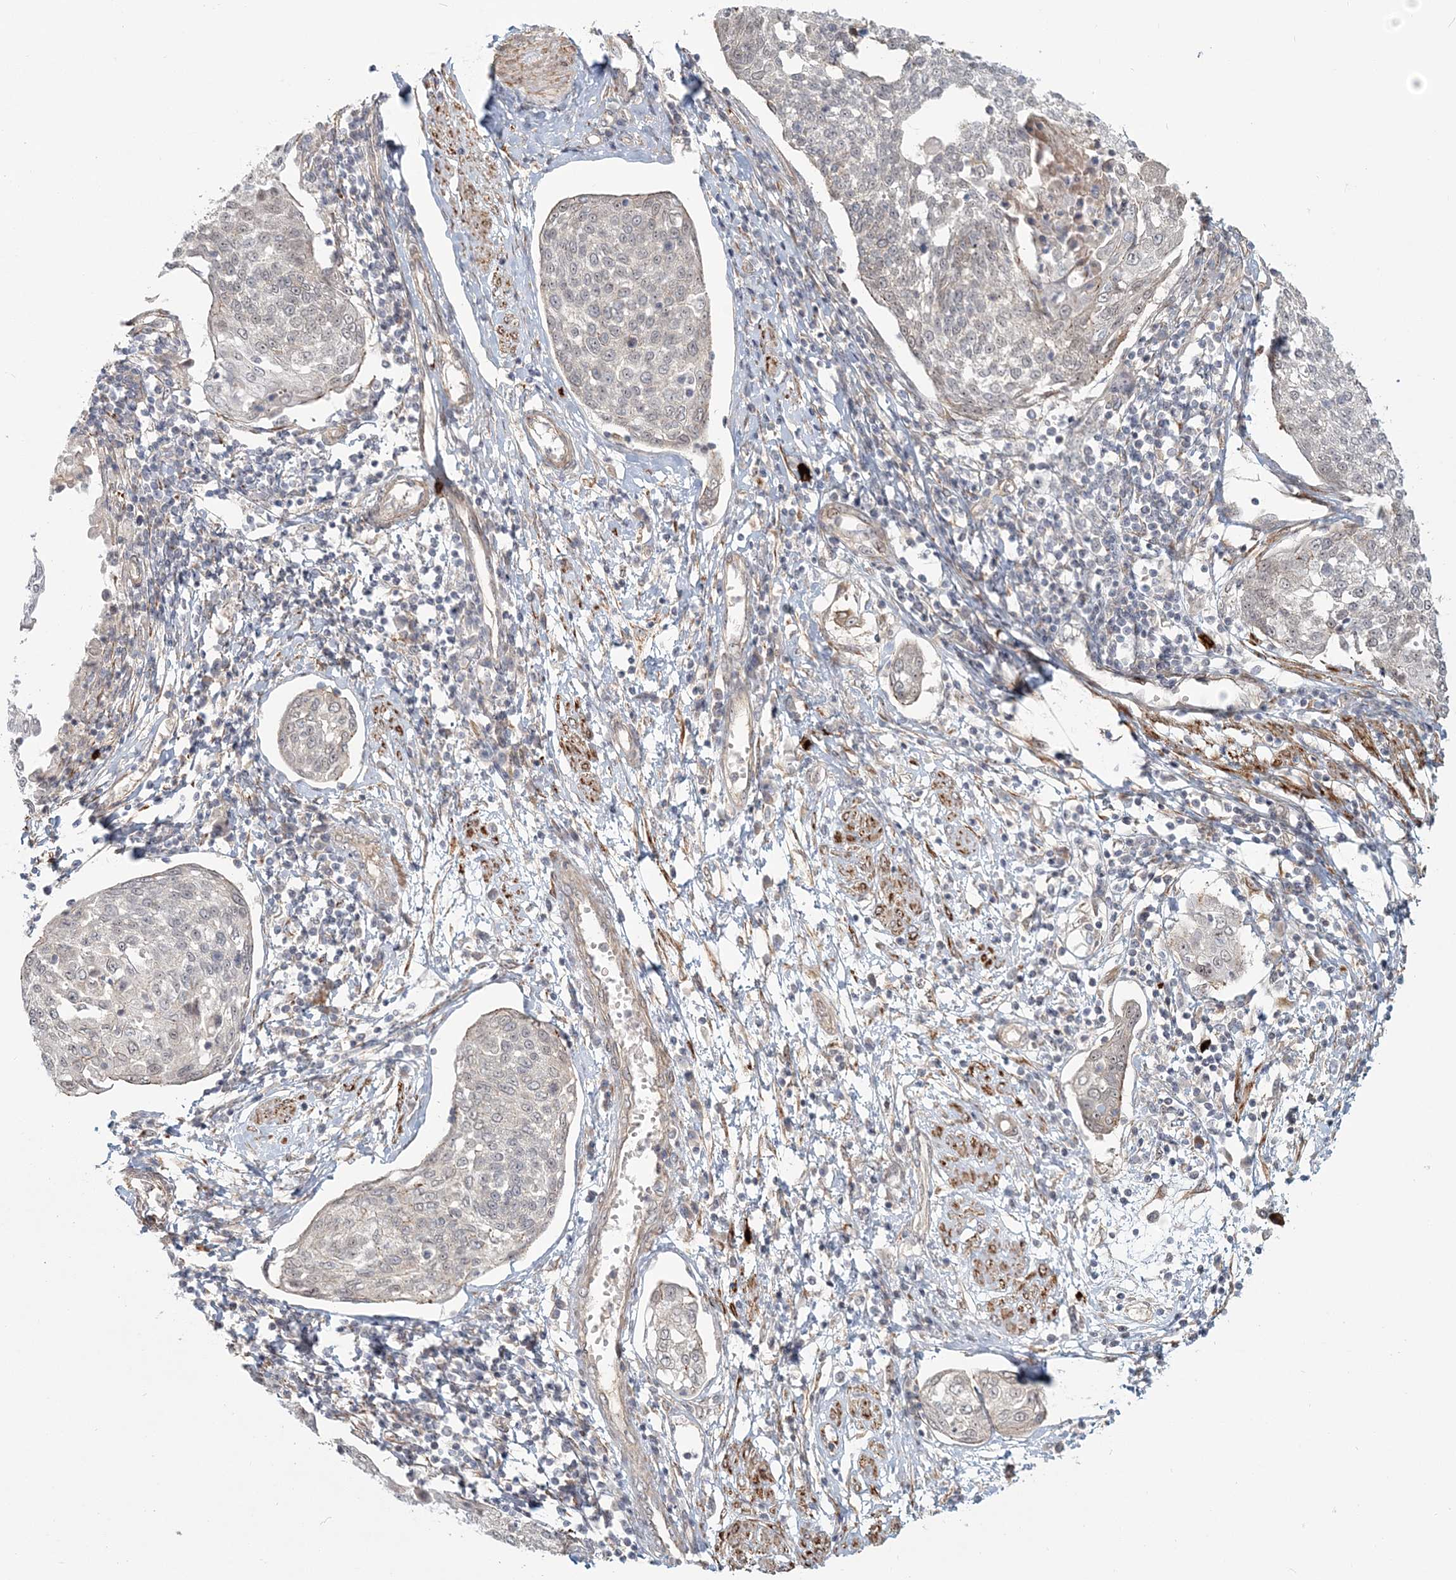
{"staining": {"intensity": "weak", "quantity": "<25%", "location": "cytoplasmic/membranous,nuclear"}, "tissue": "cervical cancer", "cell_type": "Tumor cells", "image_type": "cancer", "snomed": [{"axis": "morphology", "description": "Squamous cell carcinoma, NOS"}, {"axis": "topography", "description": "Cervix"}], "caption": "The micrograph shows no significant positivity in tumor cells of cervical squamous cell carcinoma. (Stains: DAB (3,3'-diaminobenzidine) IHC with hematoxylin counter stain, Microscopy: brightfield microscopy at high magnification).", "gene": "SH3PXD2A", "patient": {"sex": "female", "age": 34}}